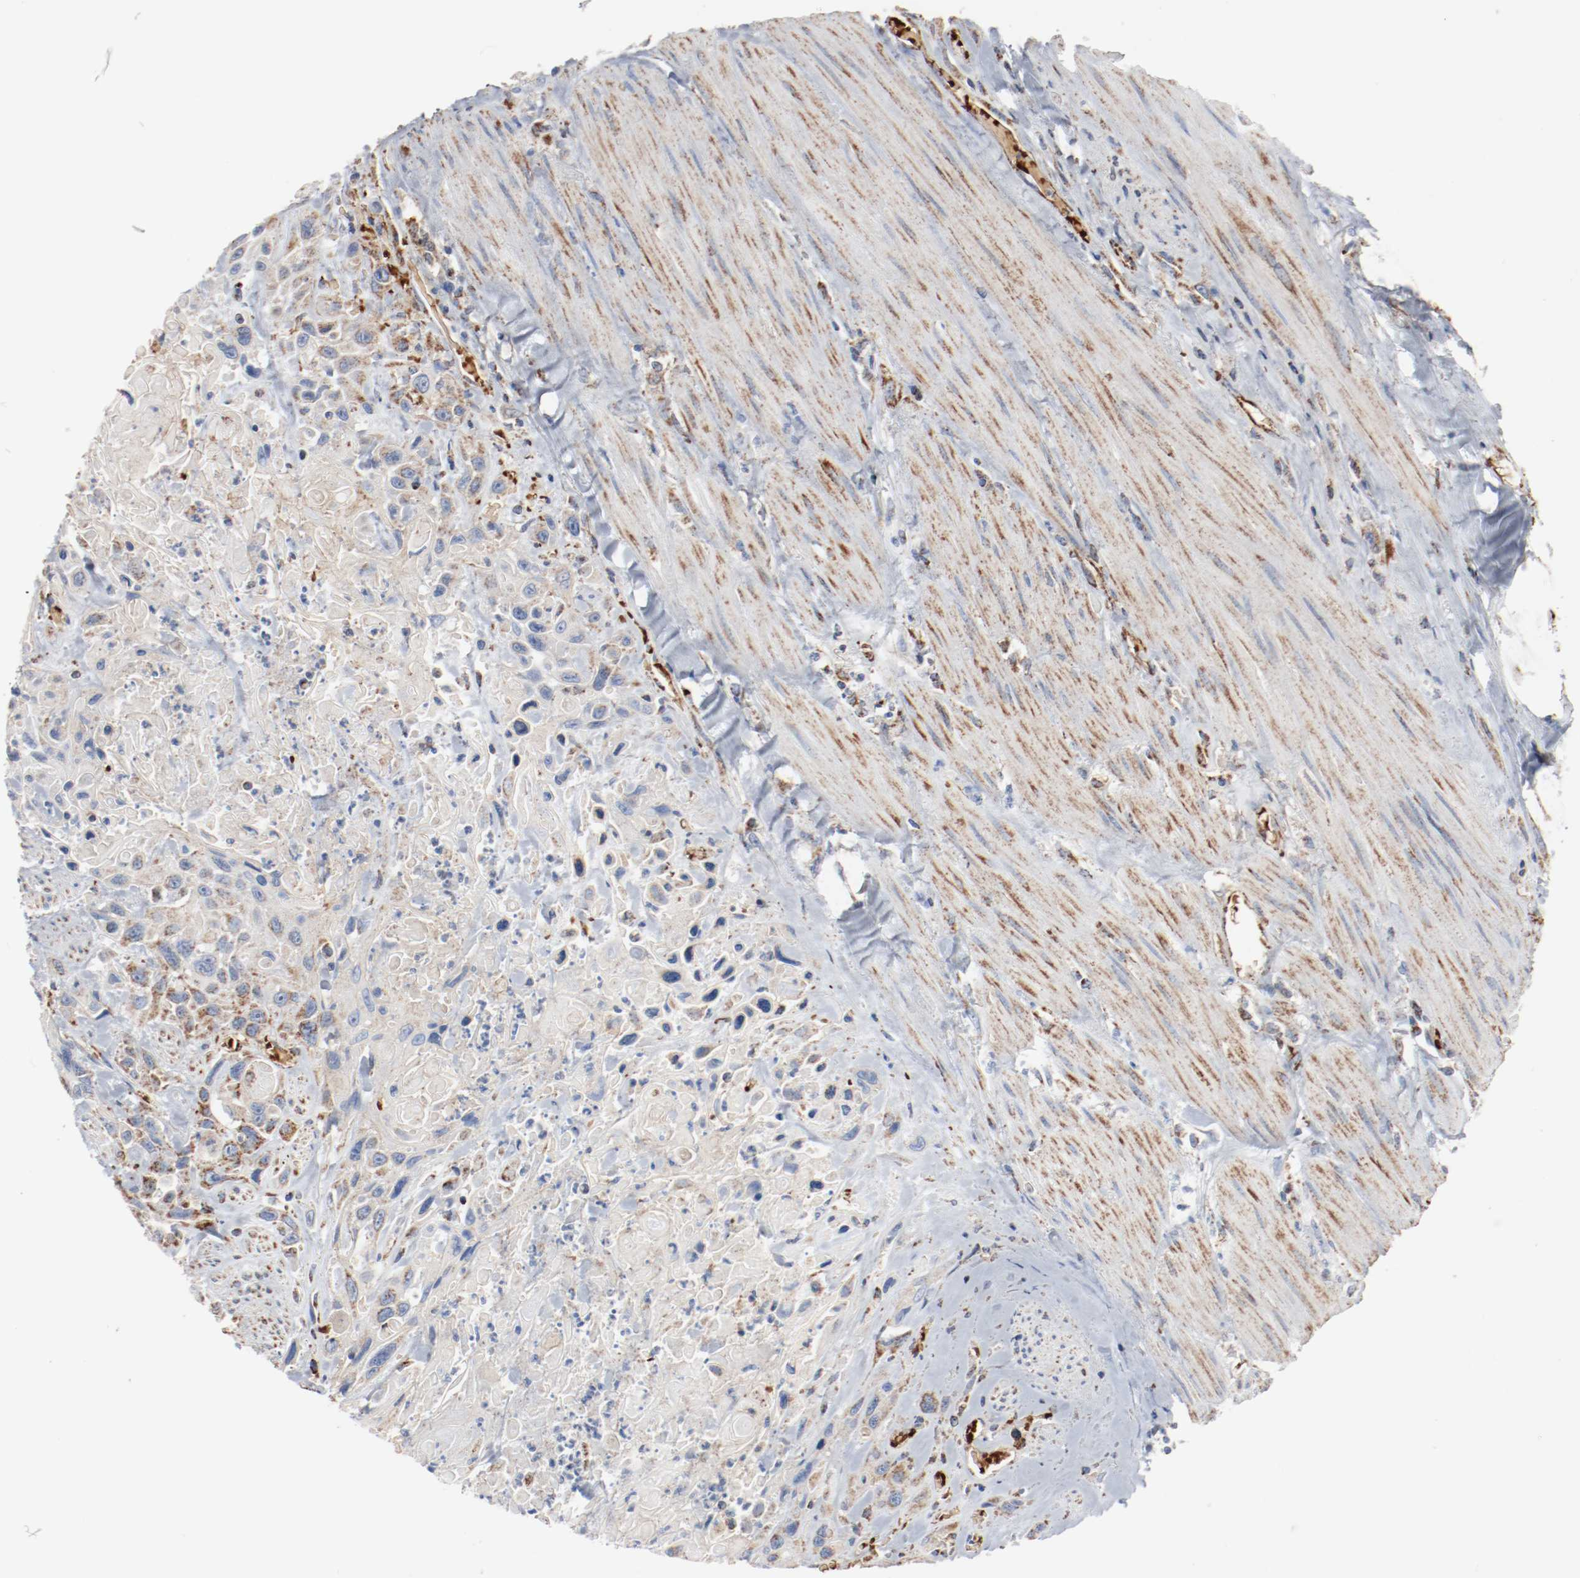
{"staining": {"intensity": "weak", "quantity": ">75%", "location": "cytoplasmic/membranous"}, "tissue": "urothelial cancer", "cell_type": "Tumor cells", "image_type": "cancer", "snomed": [{"axis": "morphology", "description": "Urothelial carcinoma, High grade"}, {"axis": "topography", "description": "Urinary bladder"}], "caption": "Immunohistochemical staining of human high-grade urothelial carcinoma shows weak cytoplasmic/membranous protein expression in approximately >75% of tumor cells.", "gene": "NDUFB8", "patient": {"sex": "female", "age": 84}}